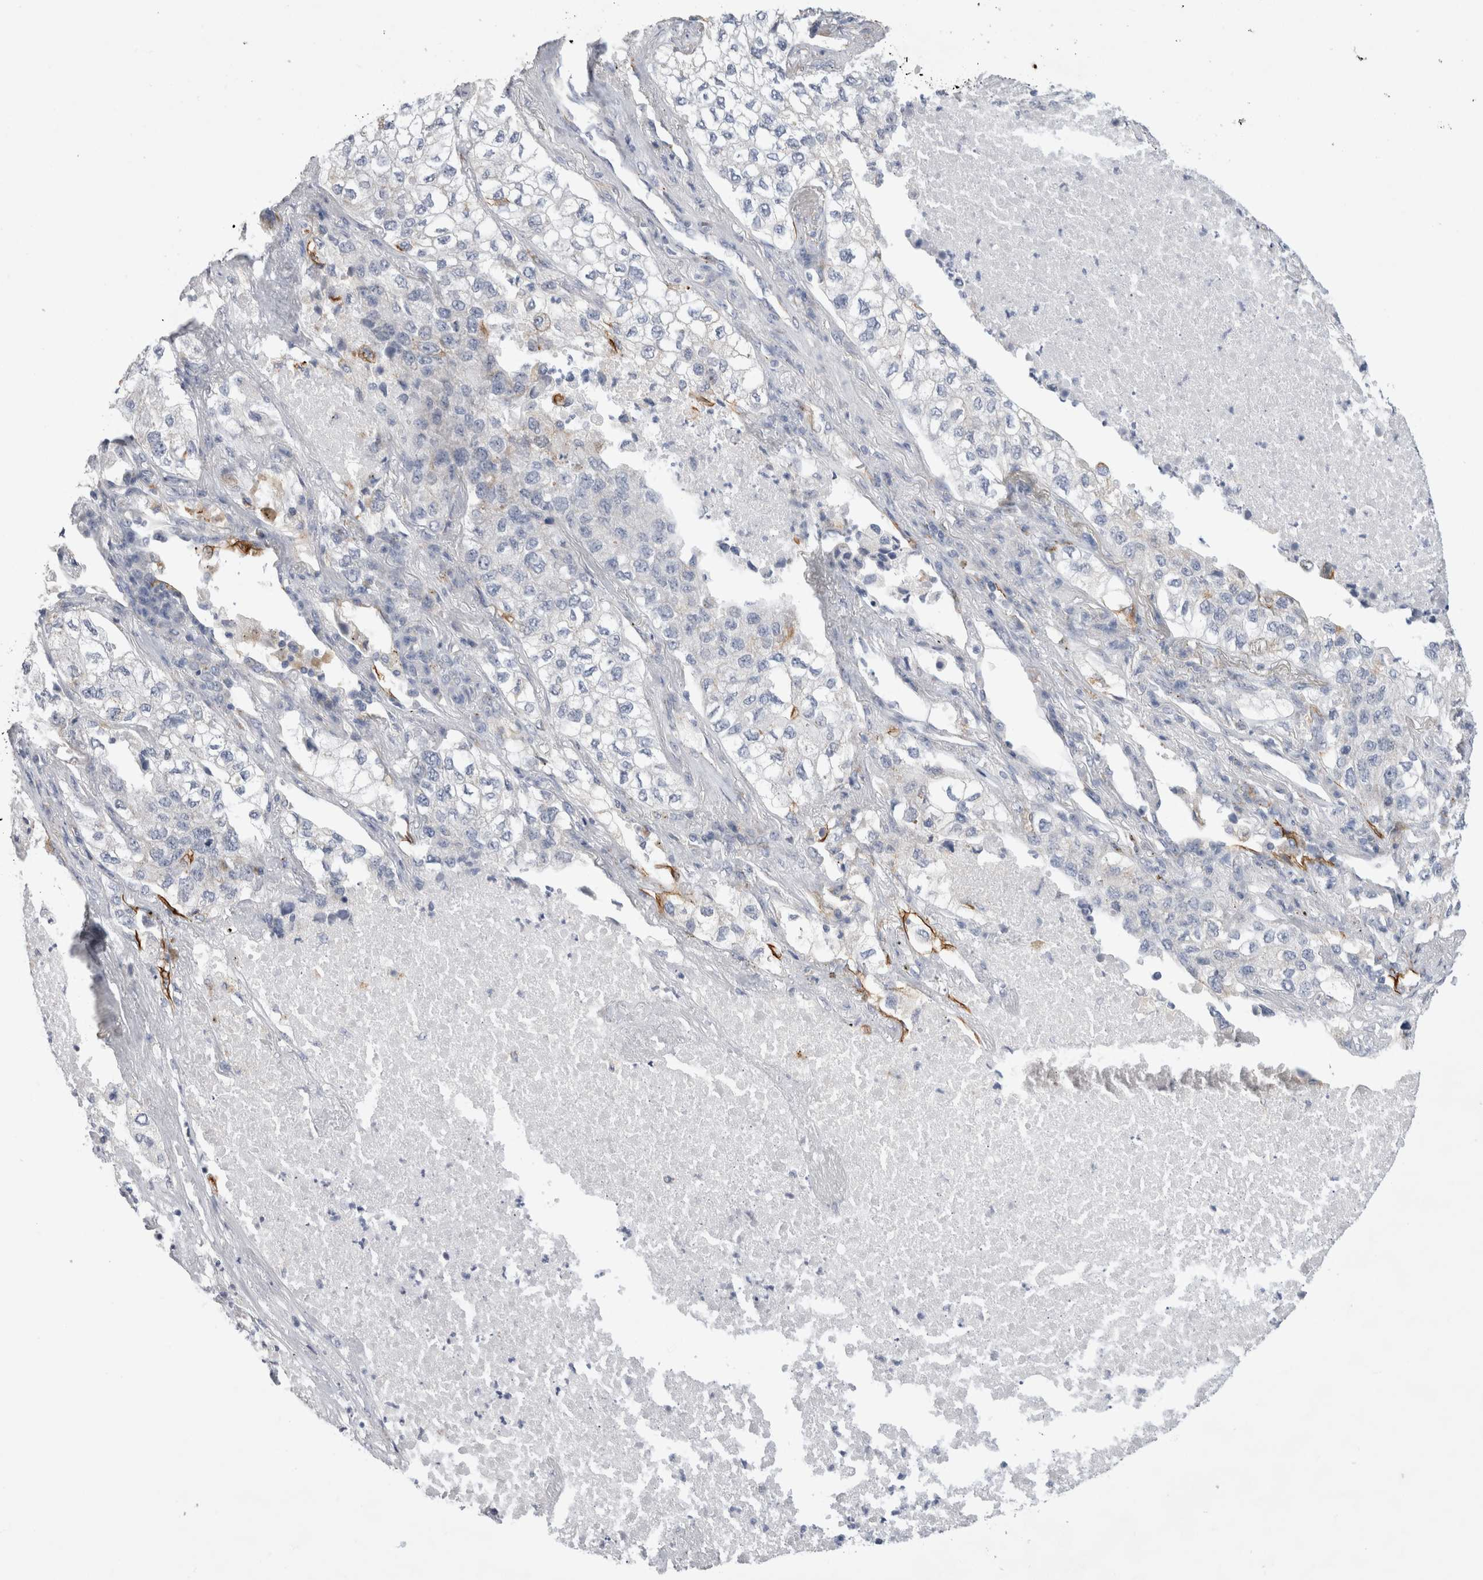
{"staining": {"intensity": "negative", "quantity": "none", "location": "none"}, "tissue": "lung cancer", "cell_type": "Tumor cells", "image_type": "cancer", "snomed": [{"axis": "morphology", "description": "Adenocarcinoma, NOS"}, {"axis": "topography", "description": "Lung"}], "caption": "High magnification brightfield microscopy of lung cancer stained with DAB (brown) and counterstained with hematoxylin (blue): tumor cells show no significant positivity. The staining was performed using DAB (3,3'-diaminobenzidine) to visualize the protein expression in brown, while the nuclei were stained in blue with hematoxylin (Magnification: 20x).", "gene": "GAA", "patient": {"sex": "male", "age": 63}}